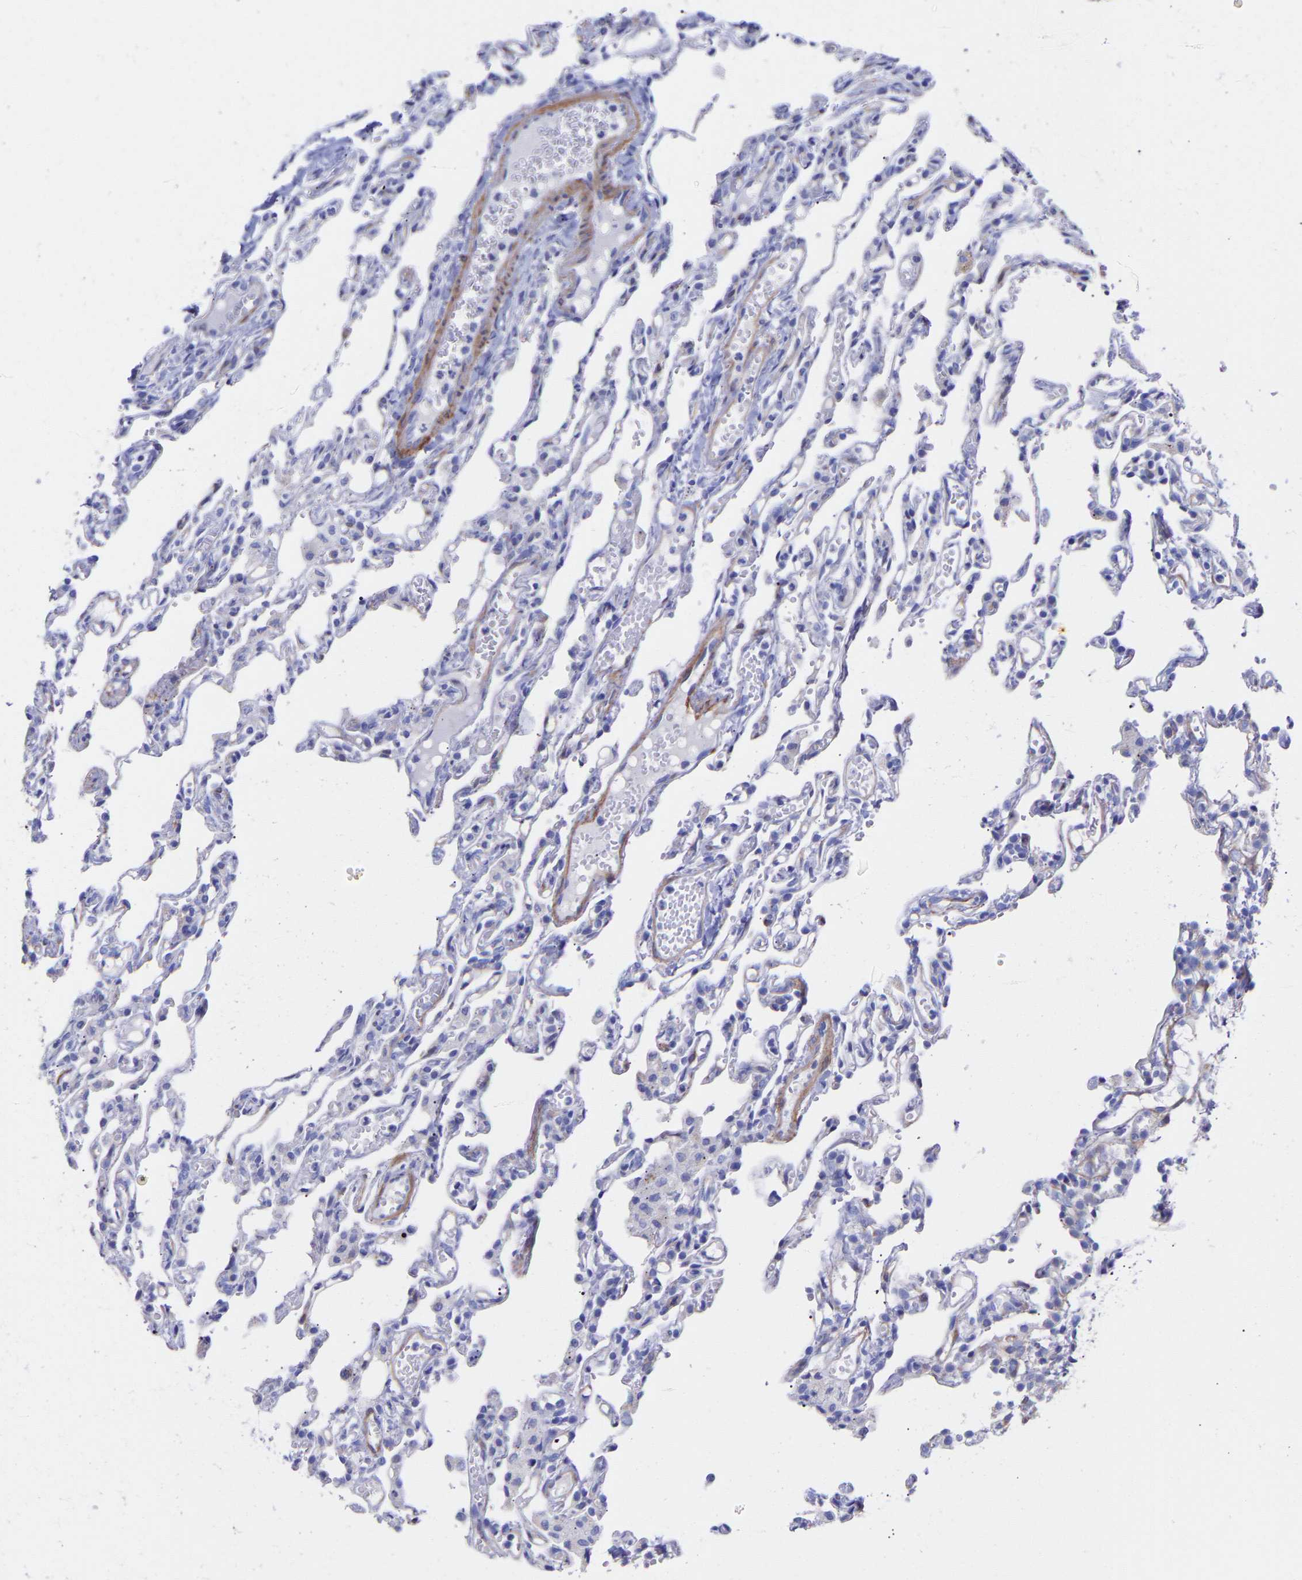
{"staining": {"intensity": "negative", "quantity": "none", "location": "none"}, "tissue": "lung", "cell_type": "Alveolar cells", "image_type": "normal", "snomed": [{"axis": "morphology", "description": "Normal tissue, NOS"}, {"axis": "topography", "description": "Lung"}], "caption": "DAB immunohistochemical staining of benign human lung reveals no significant expression in alveolar cells. (Immunohistochemistry, brightfield microscopy, high magnification).", "gene": "AMPH", "patient": {"sex": "male", "age": 21}}